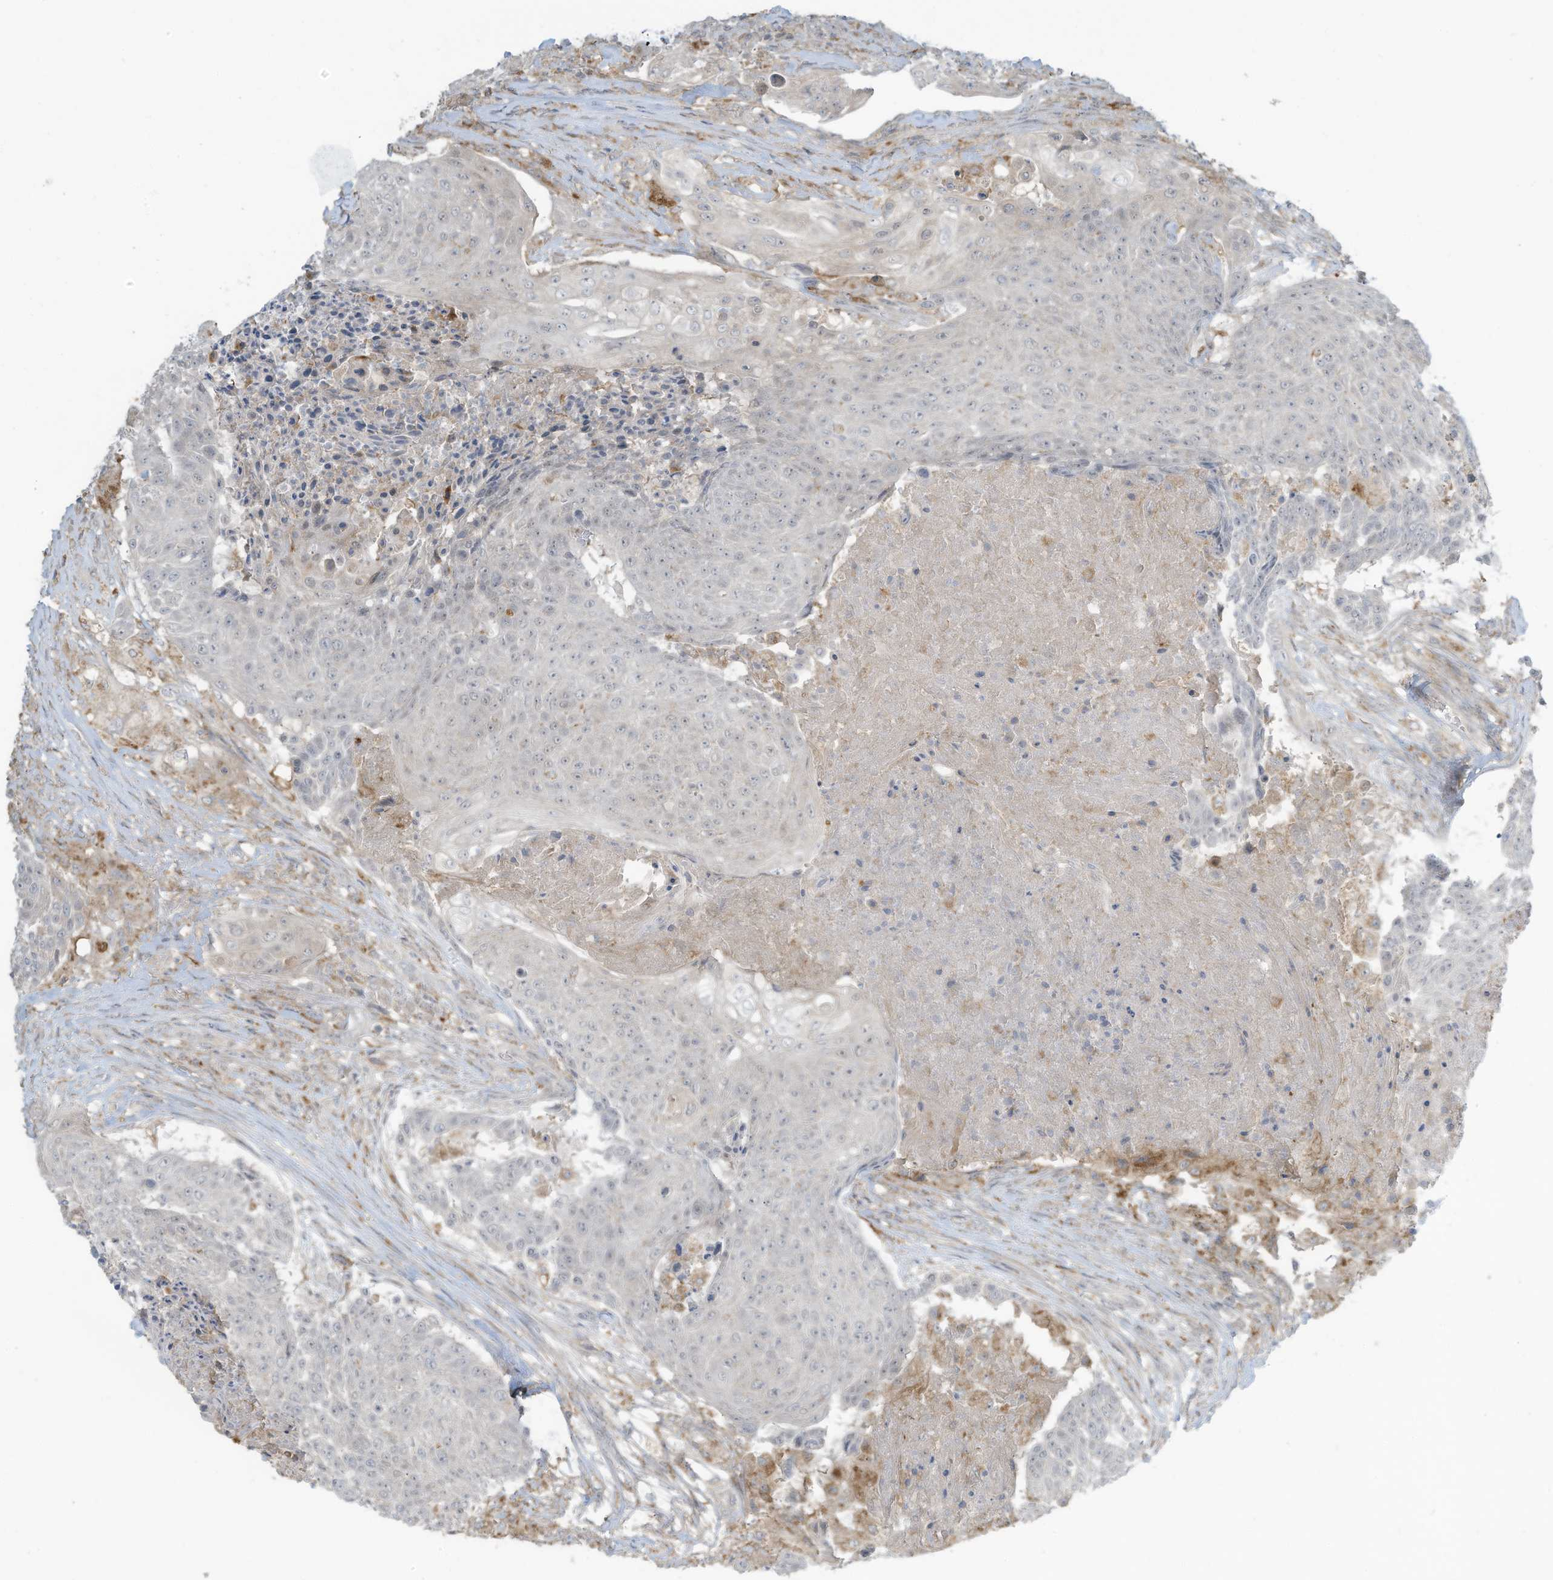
{"staining": {"intensity": "negative", "quantity": "none", "location": "none"}, "tissue": "urothelial cancer", "cell_type": "Tumor cells", "image_type": "cancer", "snomed": [{"axis": "morphology", "description": "Urothelial carcinoma, High grade"}, {"axis": "topography", "description": "Urinary bladder"}], "caption": "Tumor cells show no significant protein staining in urothelial carcinoma (high-grade).", "gene": "DZIP3", "patient": {"sex": "female", "age": 63}}